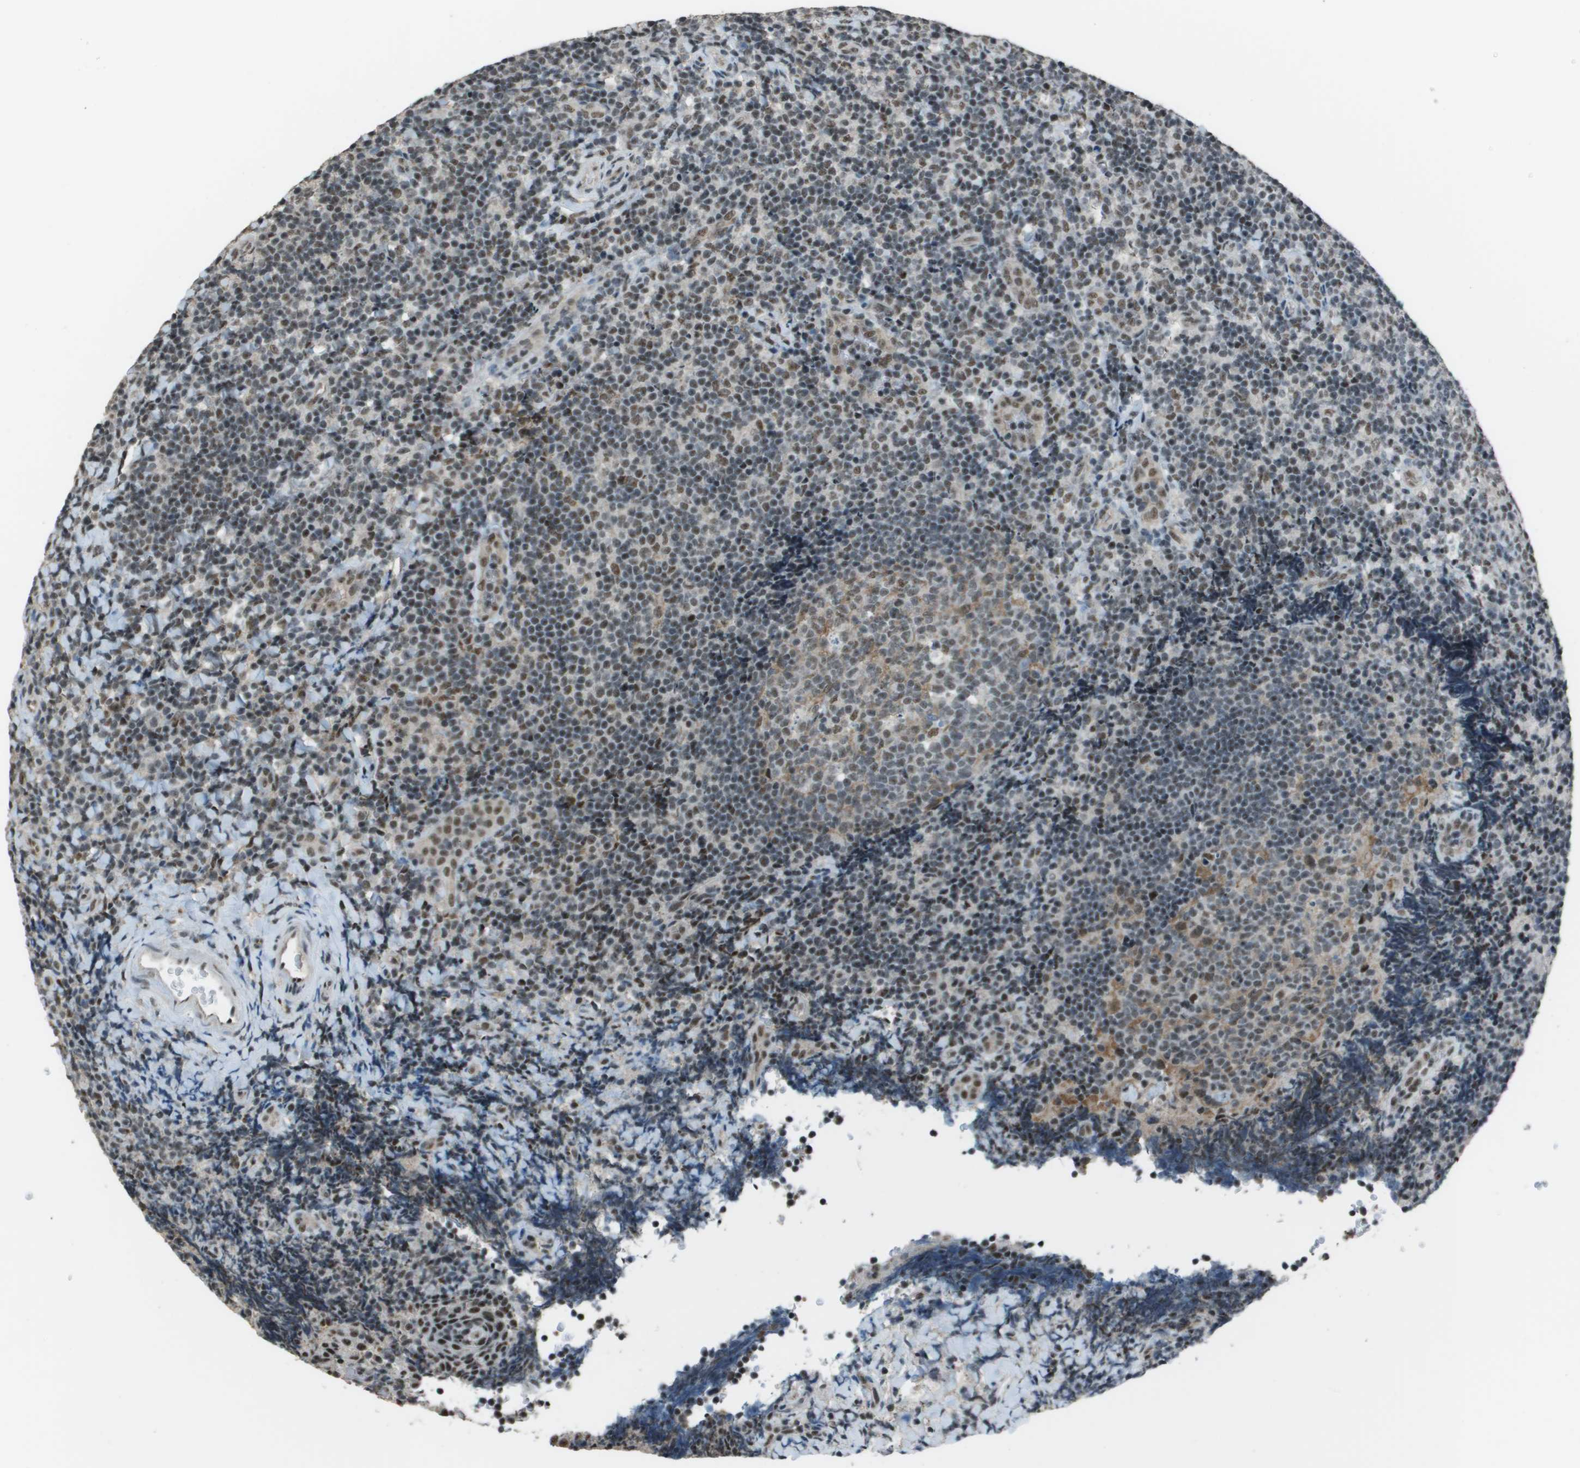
{"staining": {"intensity": "weak", "quantity": "<25%", "location": "cytoplasmic/membranous,nuclear"}, "tissue": "tonsil", "cell_type": "Germinal center cells", "image_type": "normal", "snomed": [{"axis": "morphology", "description": "Normal tissue, NOS"}, {"axis": "topography", "description": "Tonsil"}], "caption": "IHC image of unremarkable human tonsil stained for a protein (brown), which exhibits no staining in germinal center cells. The staining was performed using DAB (3,3'-diaminobenzidine) to visualize the protein expression in brown, while the nuclei were stained in blue with hematoxylin (Magnification: 20x).", "gene": "DEPDC1", "patient": {"sex": "male", "age": 37}}